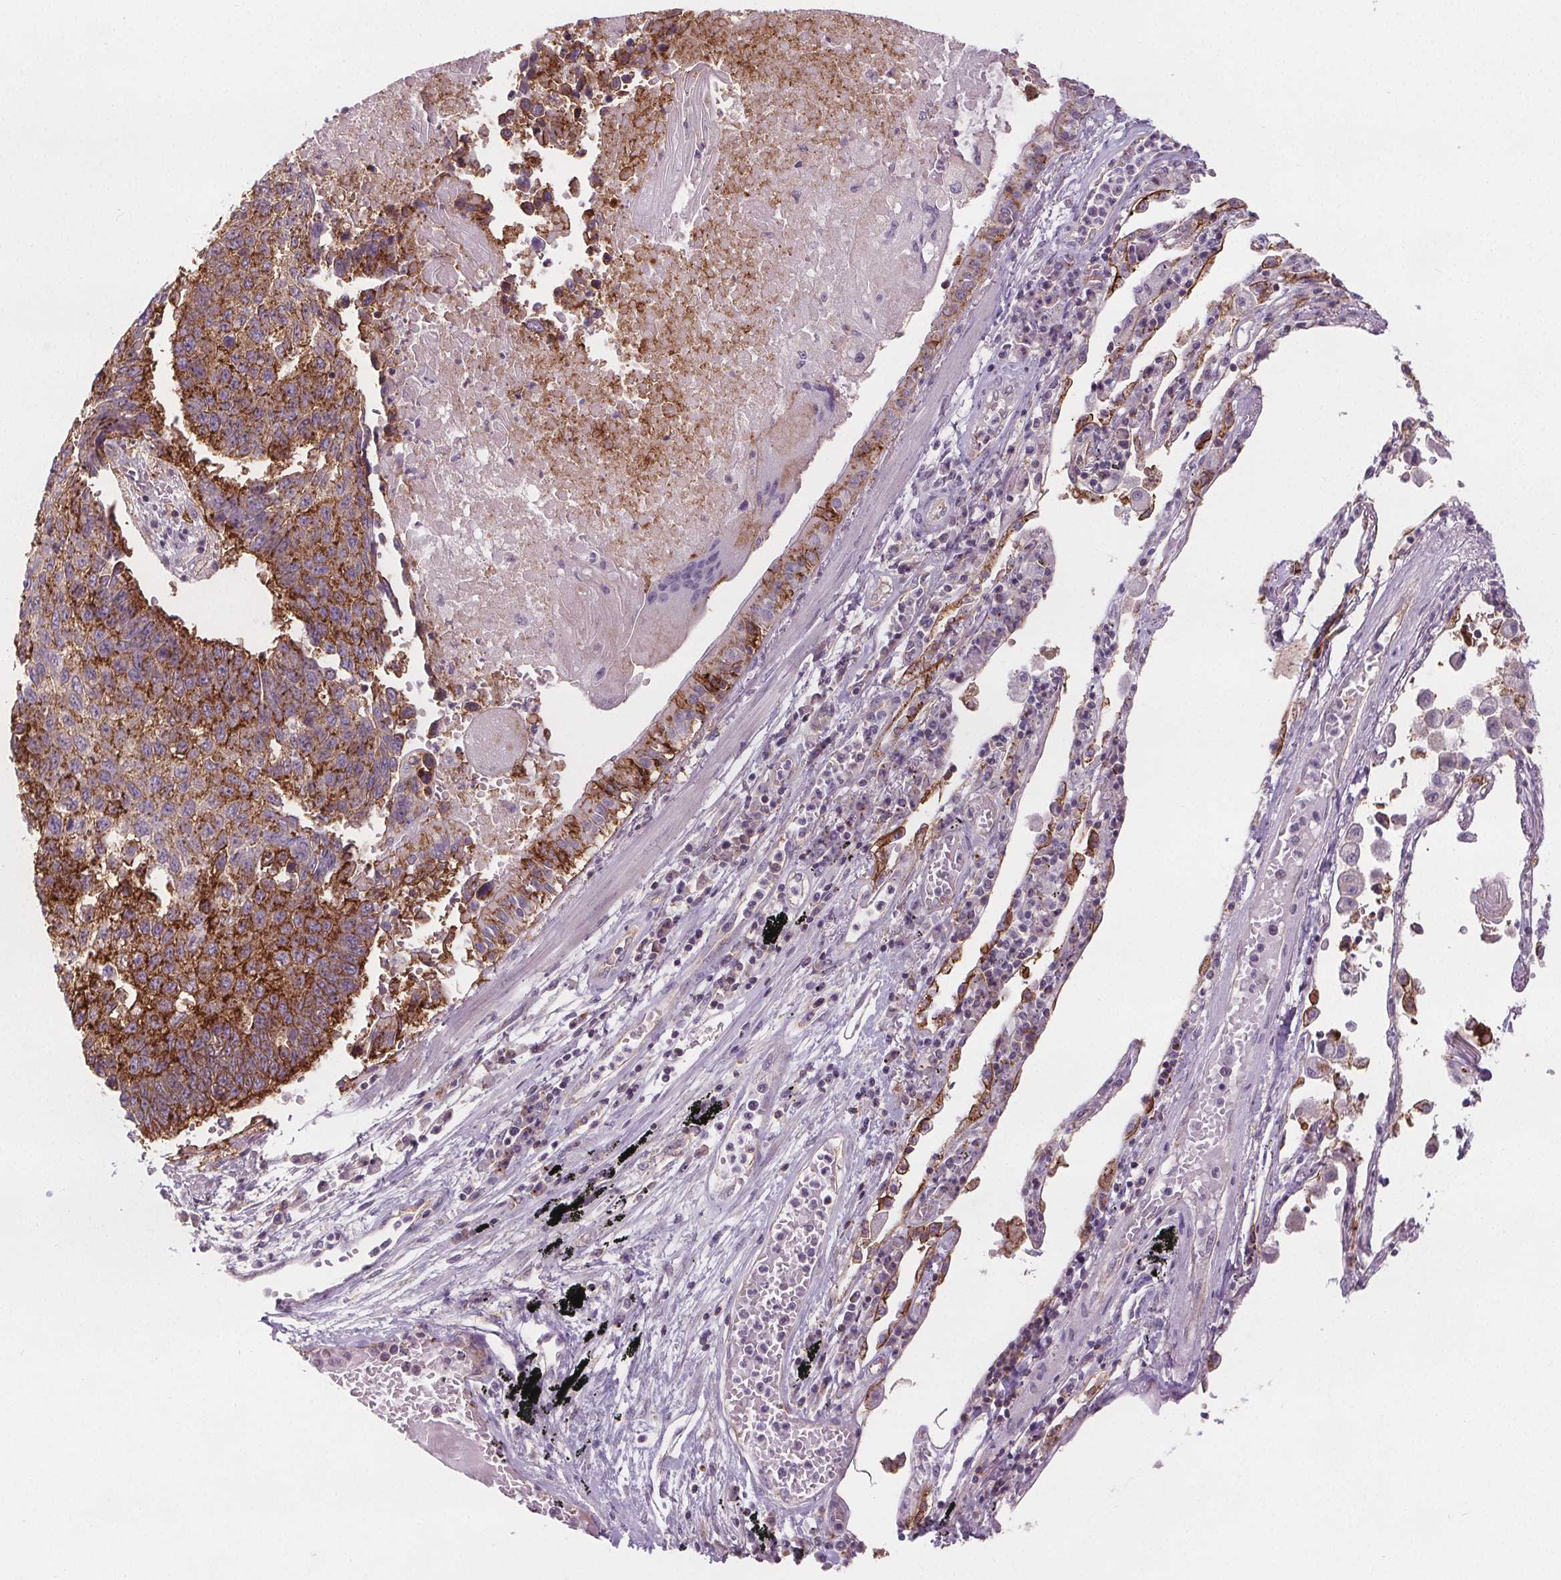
{"staining": {"intensity": "strong", "quantity": ">75%", "location": "cytoplasmic/membranous"}, "tissue": "lung cancer", "cell_type": "Tumor cells", "image_type": "cancer", "snomed": [{"axis": "morphology", "description": "Squamous cell carcinoma, NOS"}, {"axis": "topography", "description": "Lung"}], "caption": "Protein staining exhibits strong cytoplasmic/membranous expression in about >75% of tumor cells in lung cancer. Nuclei are stained in blue.", "gene": "ATP1A1", "patient": {"sex": "male", "age": 73}}